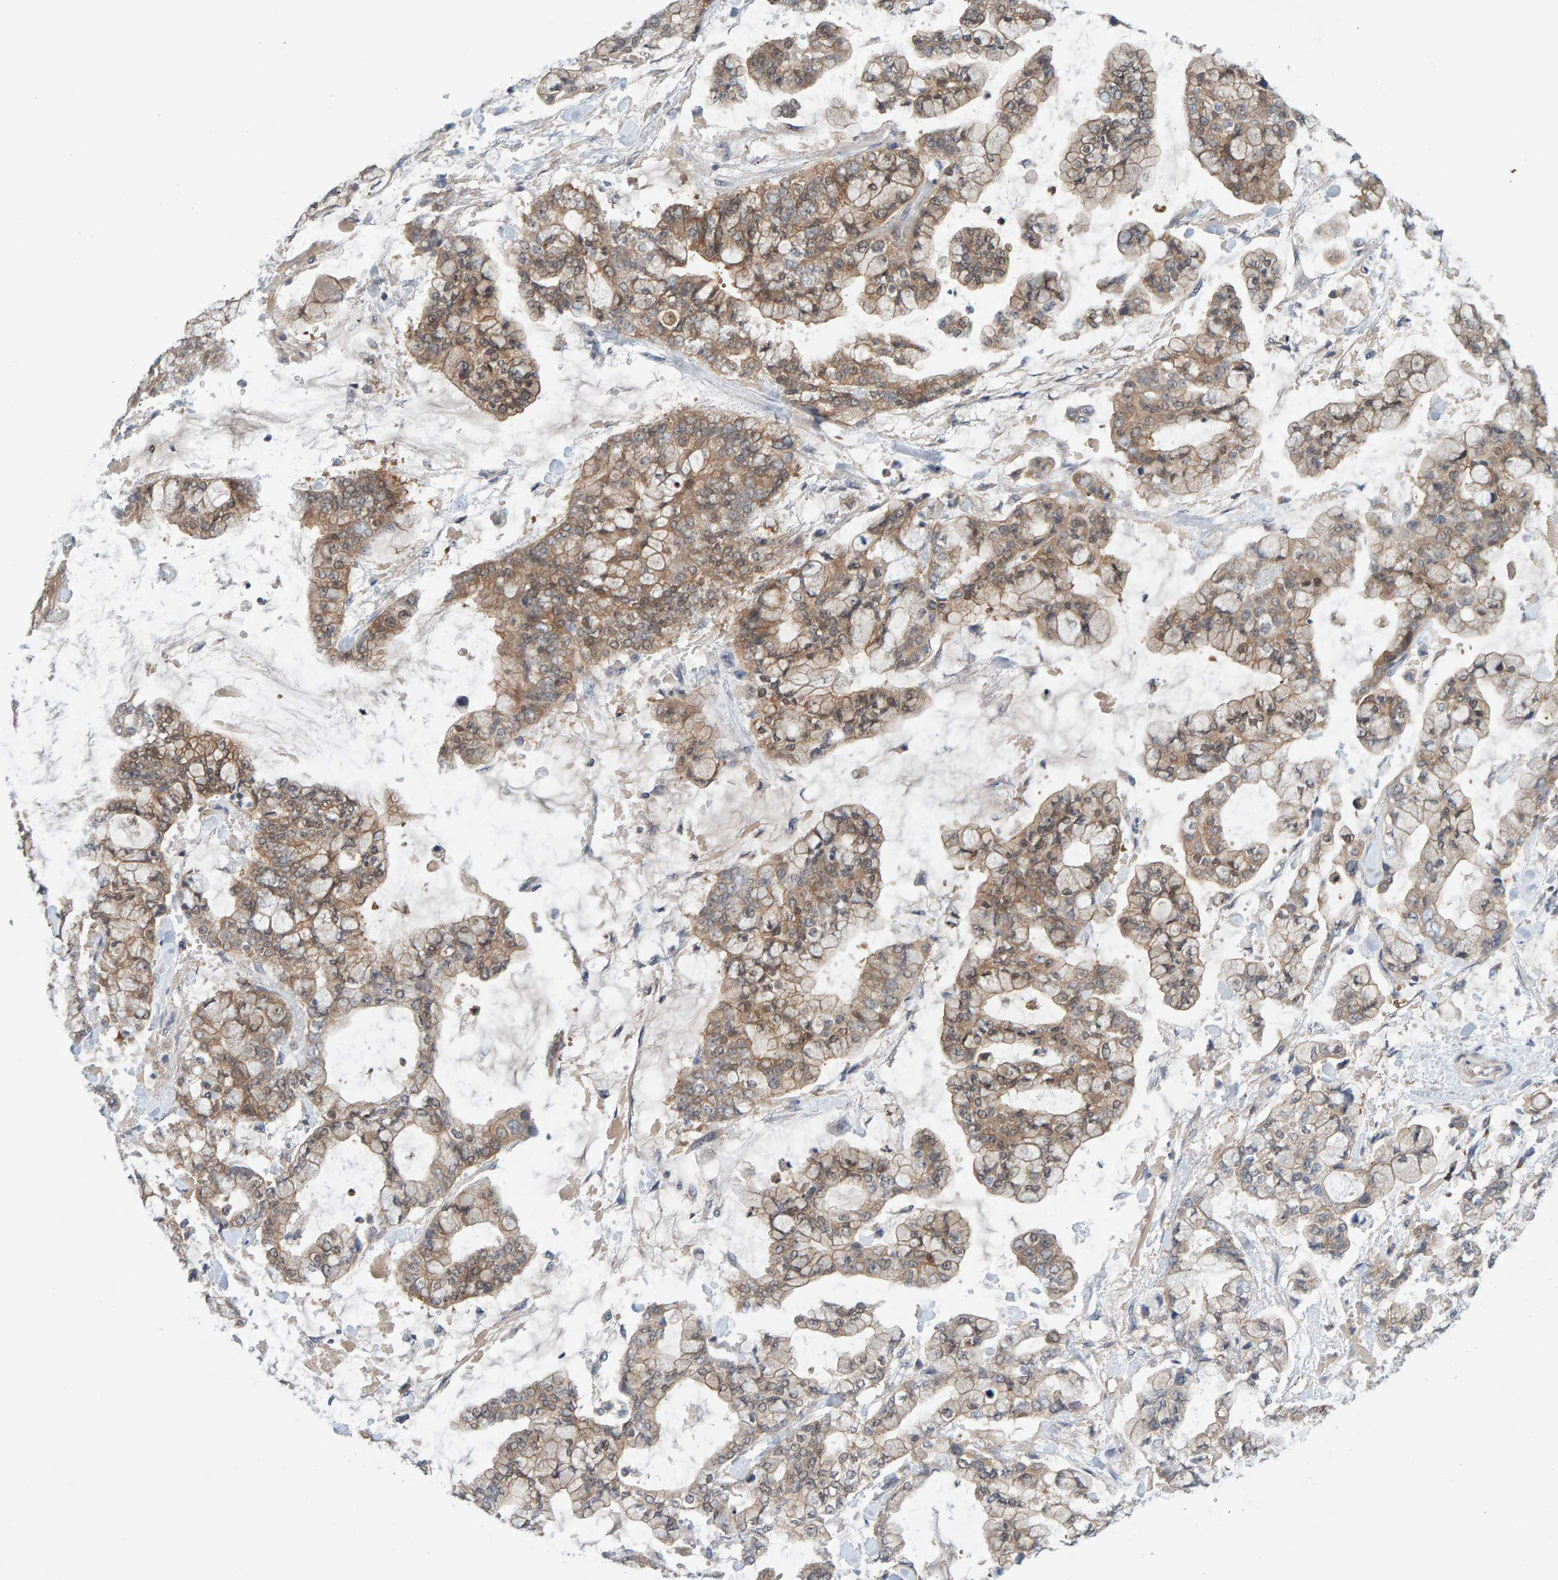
{"staining": {"intensity": "moderate", "quantity": ">75%", "location": "cytoplasmic/membranous"}, "tissue": "stomach cancer", "cell_type": "Tumor cells", "image_type": "cancer", "snomed": [{"axis": "morphology", "description": "Normal tissue, NOS"}, {"axis": "morphology", "description": "Adenocarcinoma, NOS"}, {"axis": "topography", "description": "Stomach, upper"}, {"axis": "topography", "description": "Stomach"}], "caption": "Stomach cancer stained for a protein (brown) demonstrates moderate cytoplasmic/membranous positive expression in approximately >75% of tumor cells.", "gene": "TATDN1", "patient": {"sex": "male", "age": 76}}